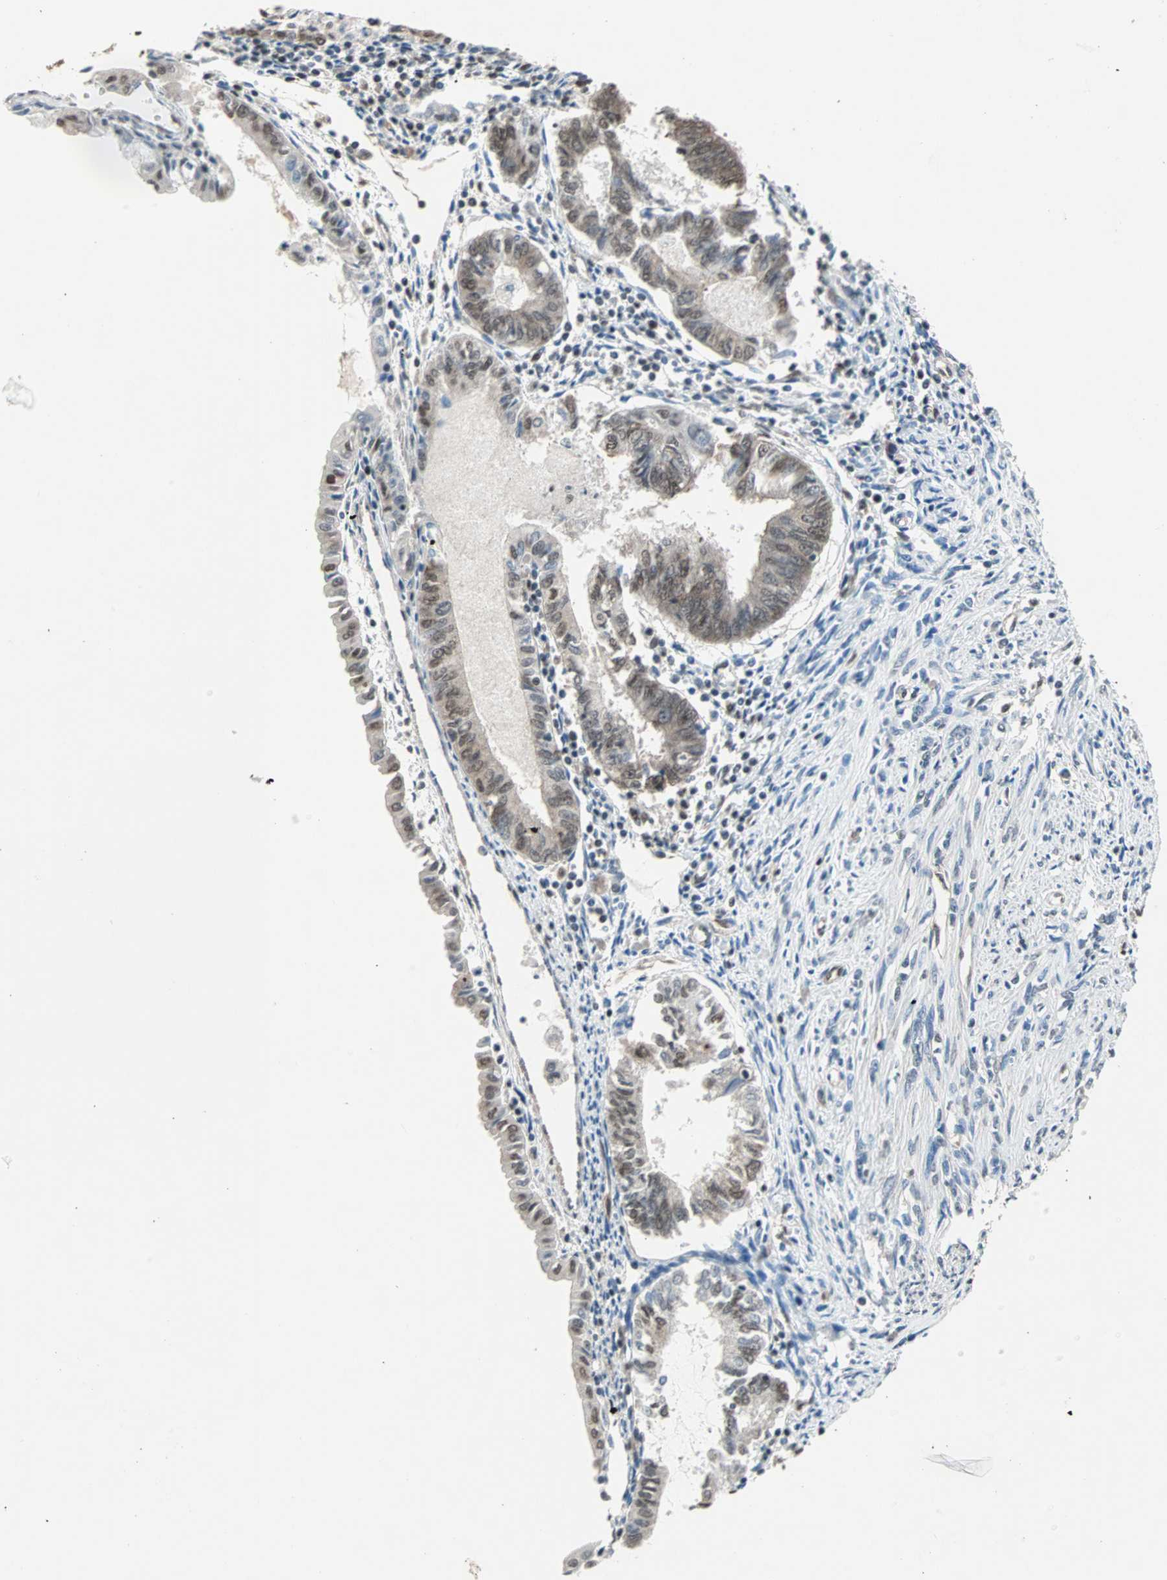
{"staining": {"intensity": "moderate", "quantity": "25%-75%", "location": "nuclear"}, "tissue": "endometrial cancer", "cell_type": "Tumor cells", "image_type": "cancer", "snomed": [{"axis": "morphology", "description": "Adenocarcinoma, NOS"}, {"axis": "topography", "description": "Endometrium"}], "caption": "Moderate nuclear expression for a protein is appreciated in approximately 25%-75% of tumor cells of endometrial cancer using immunohistochemistry.", "gene": "DAZAP1", "patient": {"sex": "female", "age": 86}}